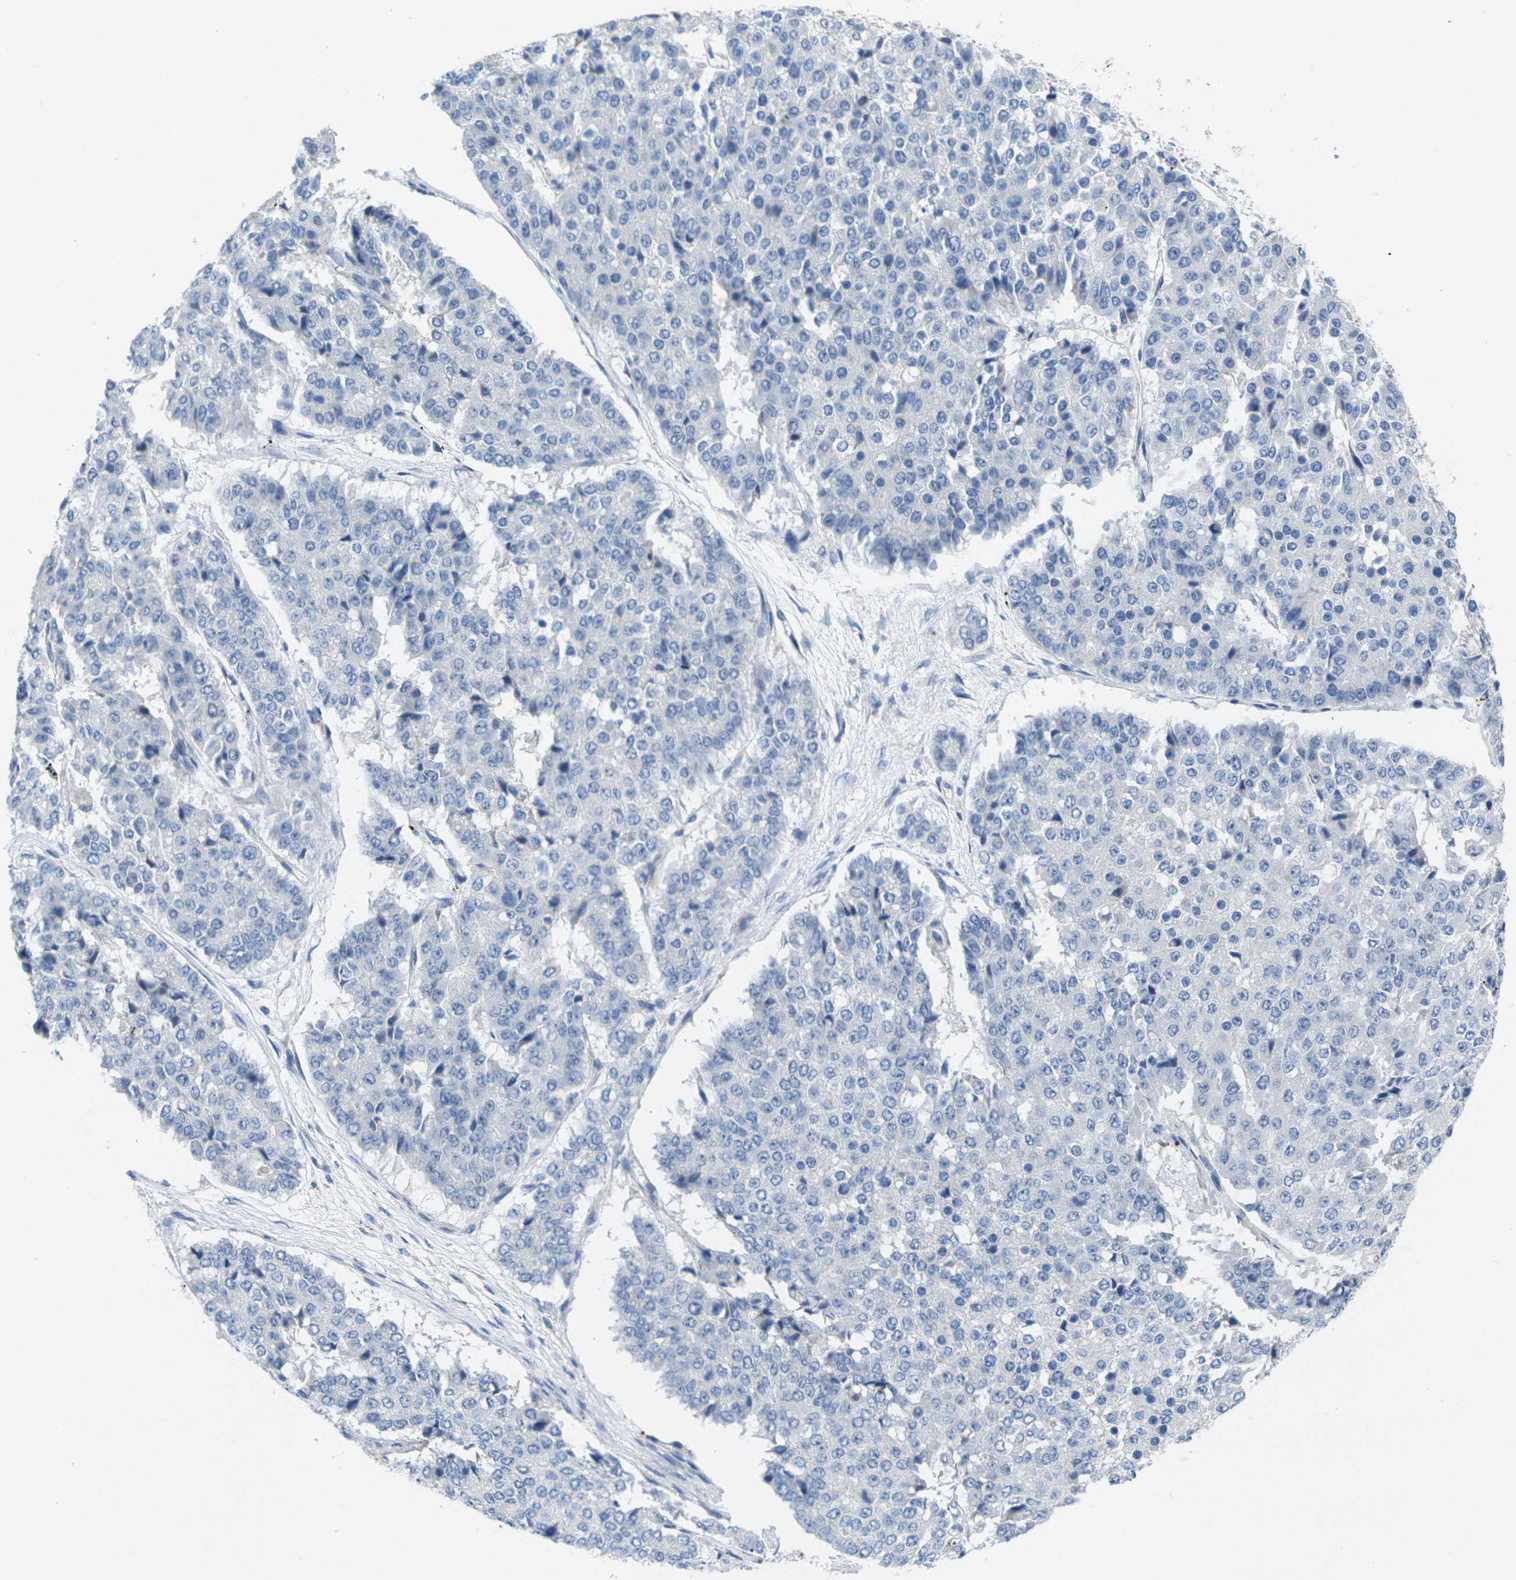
{"staining": {"intensity": "negative", "quantity": "none", "location": "none"}, "tissue": "pancreatic cancer", "cell_type": "Tumor cells", "image_type": "cancer", "snomed": [{"axis": "morphology", "description": "Adenocarcinoma, NOS"}, {"axis": "topography", "description": "Pancreas"}], "caption": "Tumor cells are negative for brown protein staining in pancreatic cancer. Brightfield microscopy of immunohistochemistry (IHC) stained with DAB (brown) and hematoxylin (blue), captured at high magnification.", "gene": "TNNI3", "patient": {"sex": "male", "age": 50}}